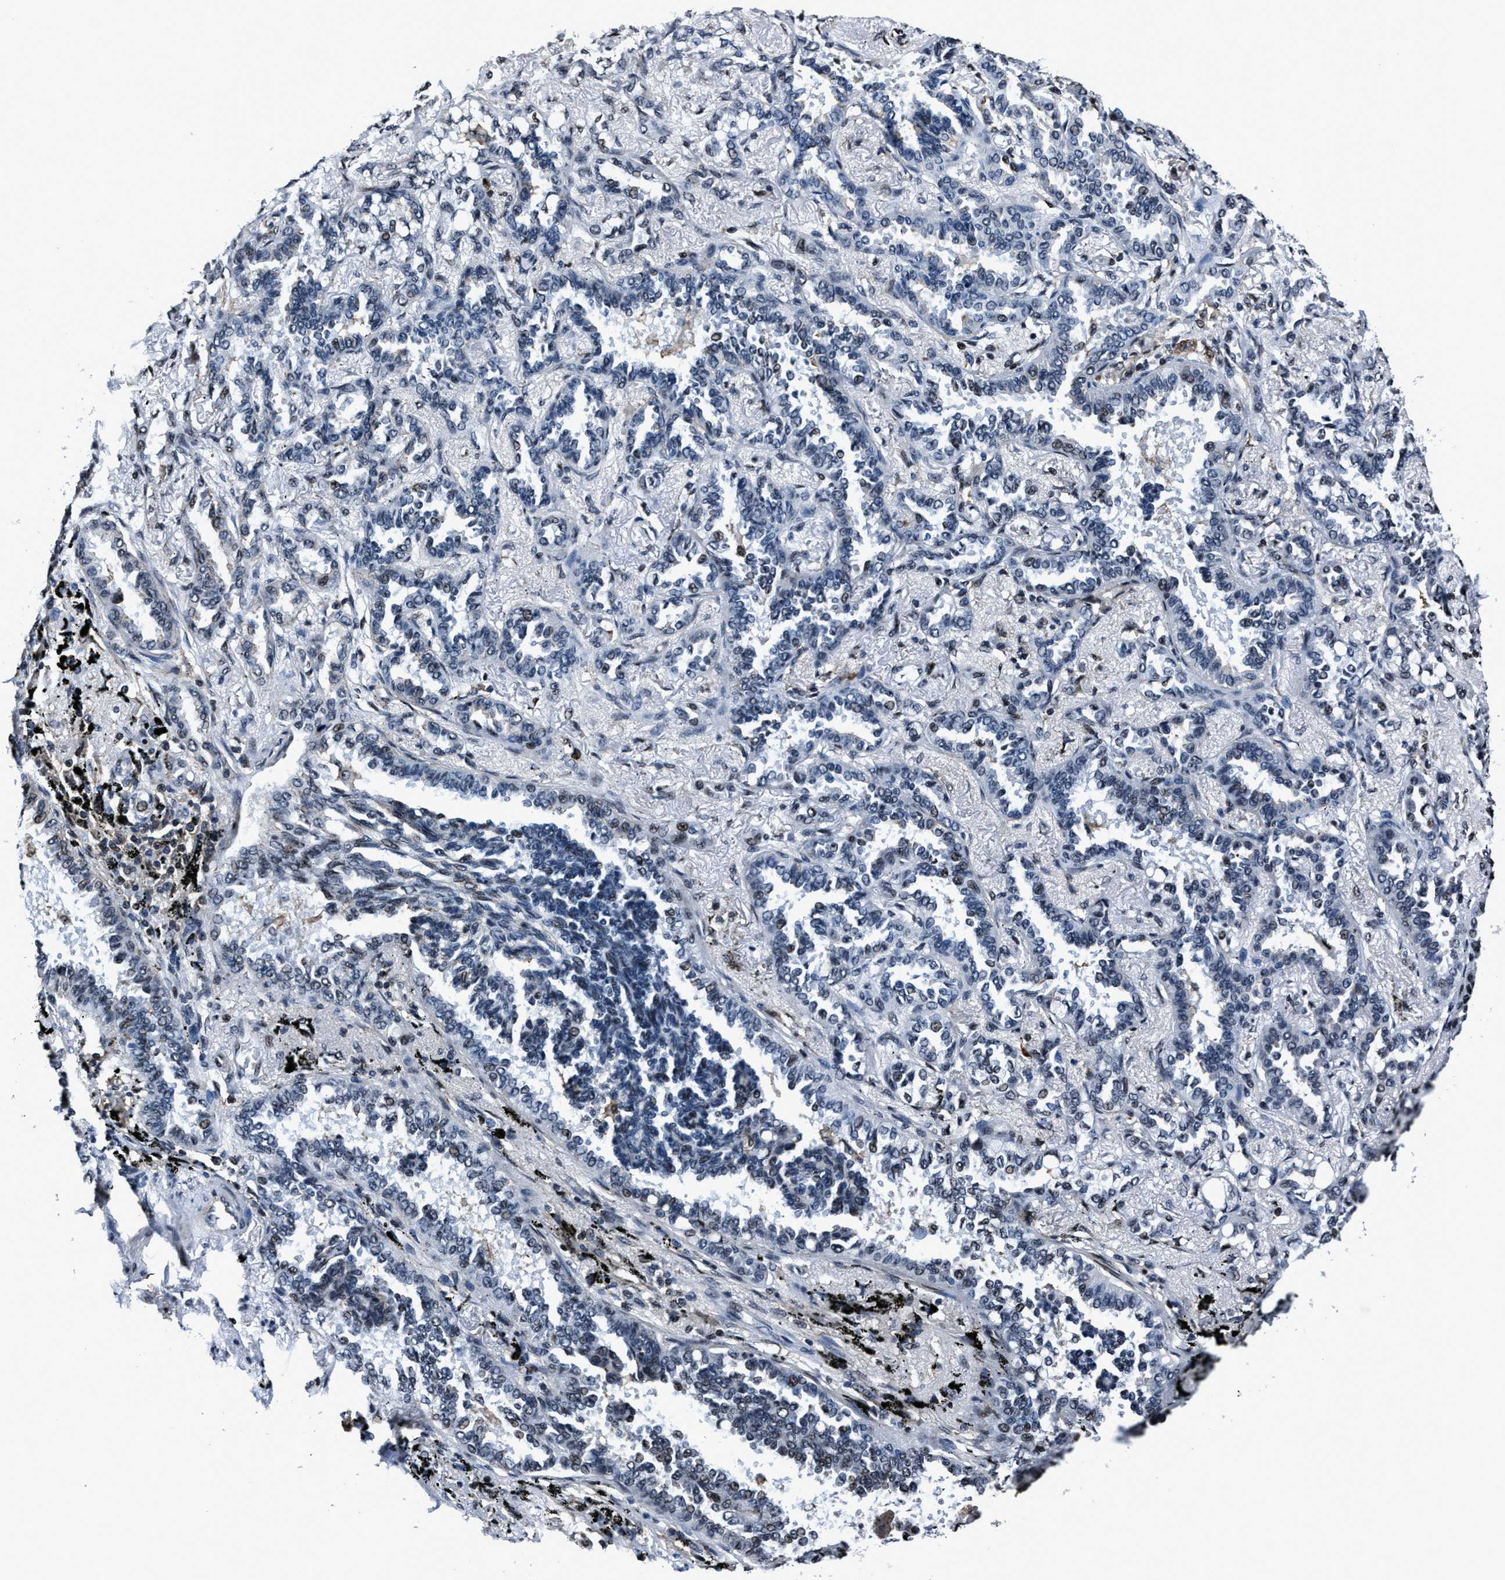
{"staining": {"intensity": "negative", "quantity": "none", "location": "none"}, "tissue": "lung cancer", "cell_type": "Tumor cells", "image_type": "cancer", "snomed": [{"axis": "morphology", "description": "Adenocarcinoma, NOS"}, {"axis": "topography", "description": "Lung"}], "caption": "Tumor cells are negative for protein expression in human lung cancer (adenocarcinoma).", "gene": "PPIE", "patient": {"sex": "male", "age": 59}}